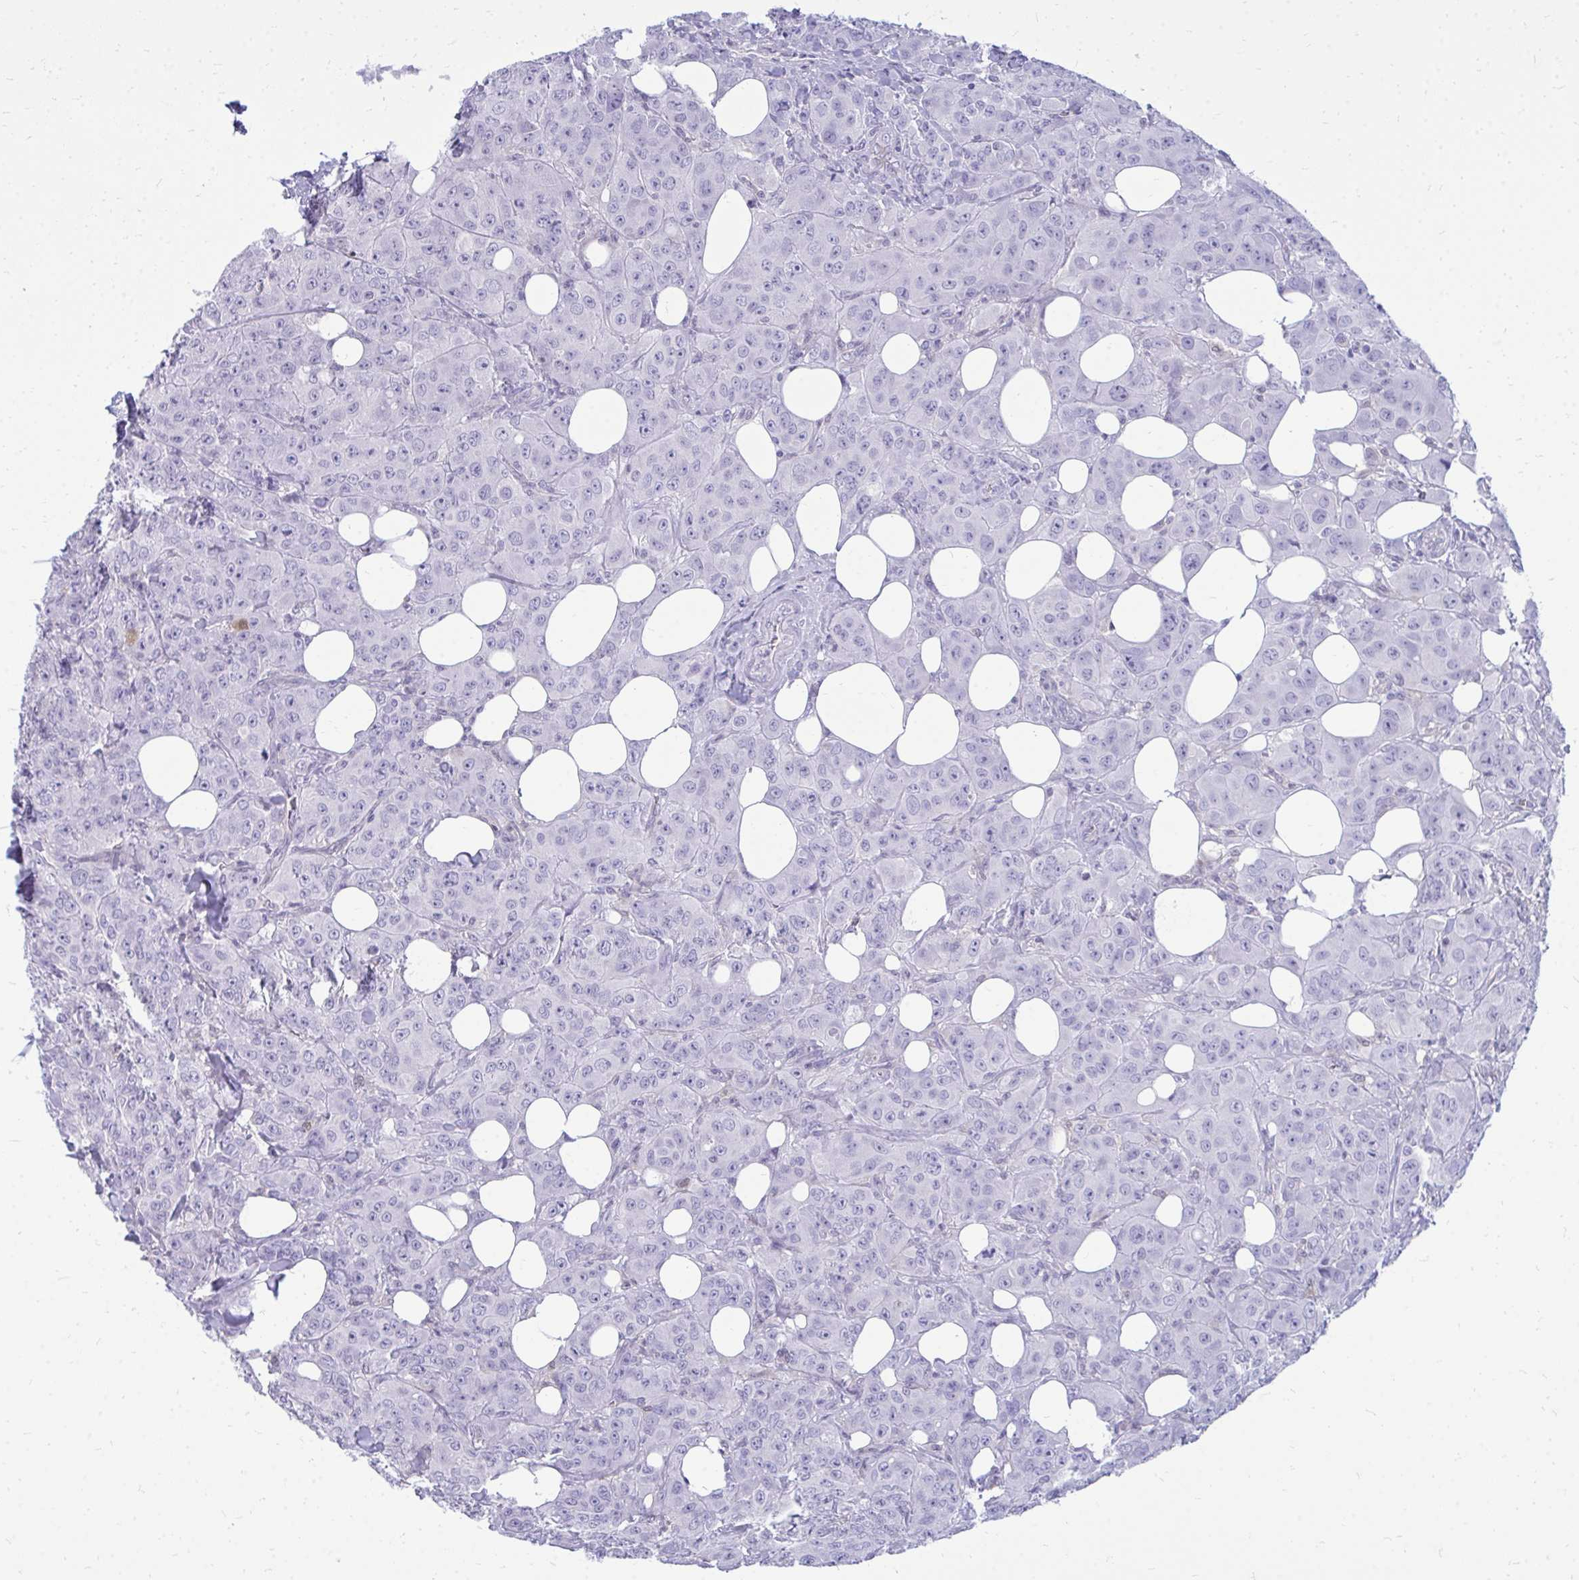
{"staining": {"intensity": "negative", "quantity": "none", "location": "none"}, "tissue": "breast cancer", "cell_type": "Tumor cells", "image_type": "cancer", "snomed": [{"axis": "morphology", "description": "Normal tissue, NOS"}, {"axis": "morphology", "description": "Duct carcinoma"}, {"axis": "topography", "description": "Breast"}], "caption": "This is an immunohistochemistry (IHC) histopathology image of human breast invasive ductal carcinoma. There is no expression in tumor cells.", "gene": "FABP3", "patient": {"sex": "female", "age": 43}}